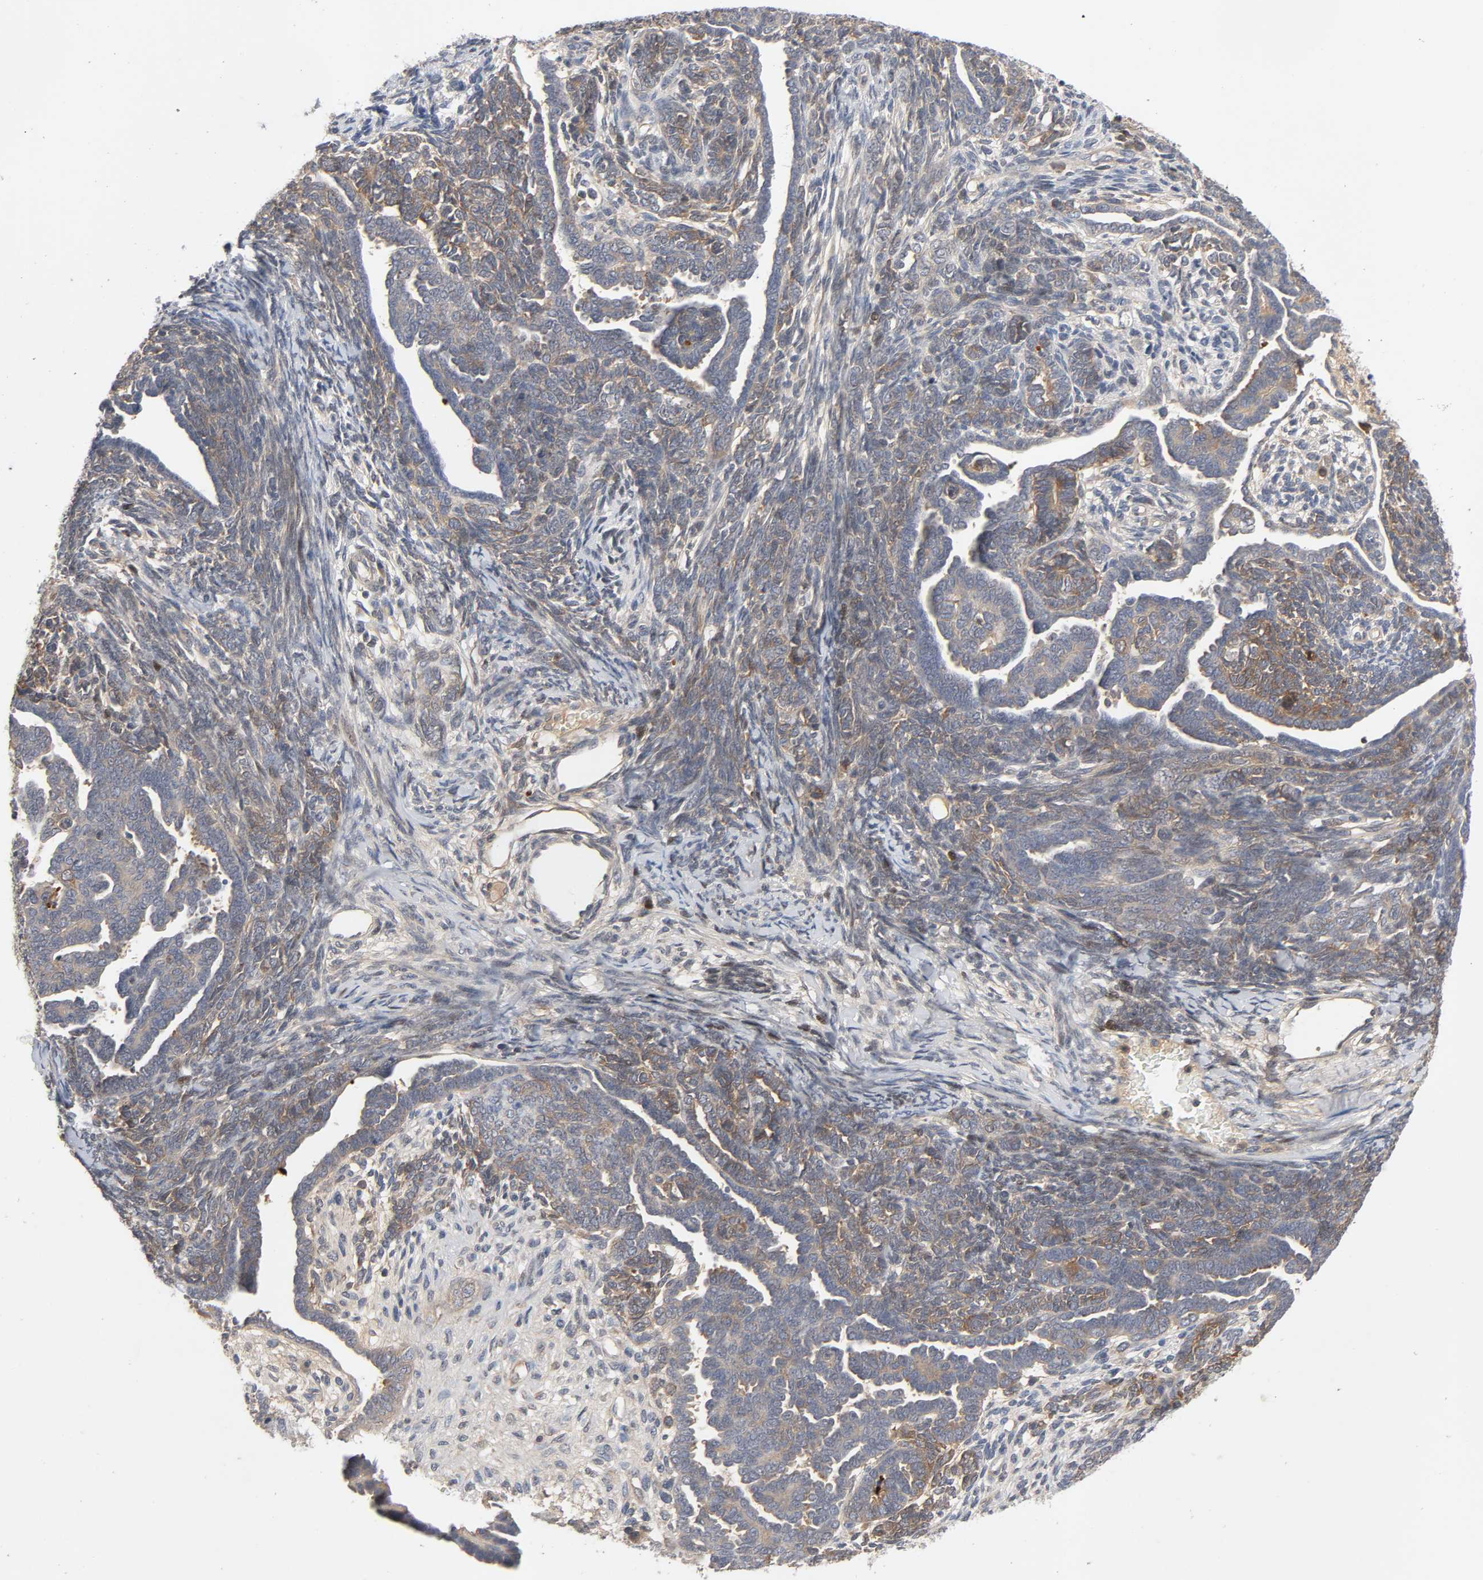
{"staining": {"intensity": "moderate", "quantity": ">75%", "location": "cytoplasmic/membranous"}, "tissue": "endometrial cancer", "cell_type": "Tumor cells", "image_type": "cancer", "snomed": [{"axis": "morphology", "description": "Neoplasm, malignant, NOS"}, {"axis": "topography", "description": "Endometrium"}], "caption": "This is a histology image of immunohistochemistry (IHC) staining of malignant neoplasm (endometrial), which shows moderate positivity in the cytoplasmic/membranous of tumor cells.", "gene": "CPB2", "patient": {"sex": "female", "age": 74}}